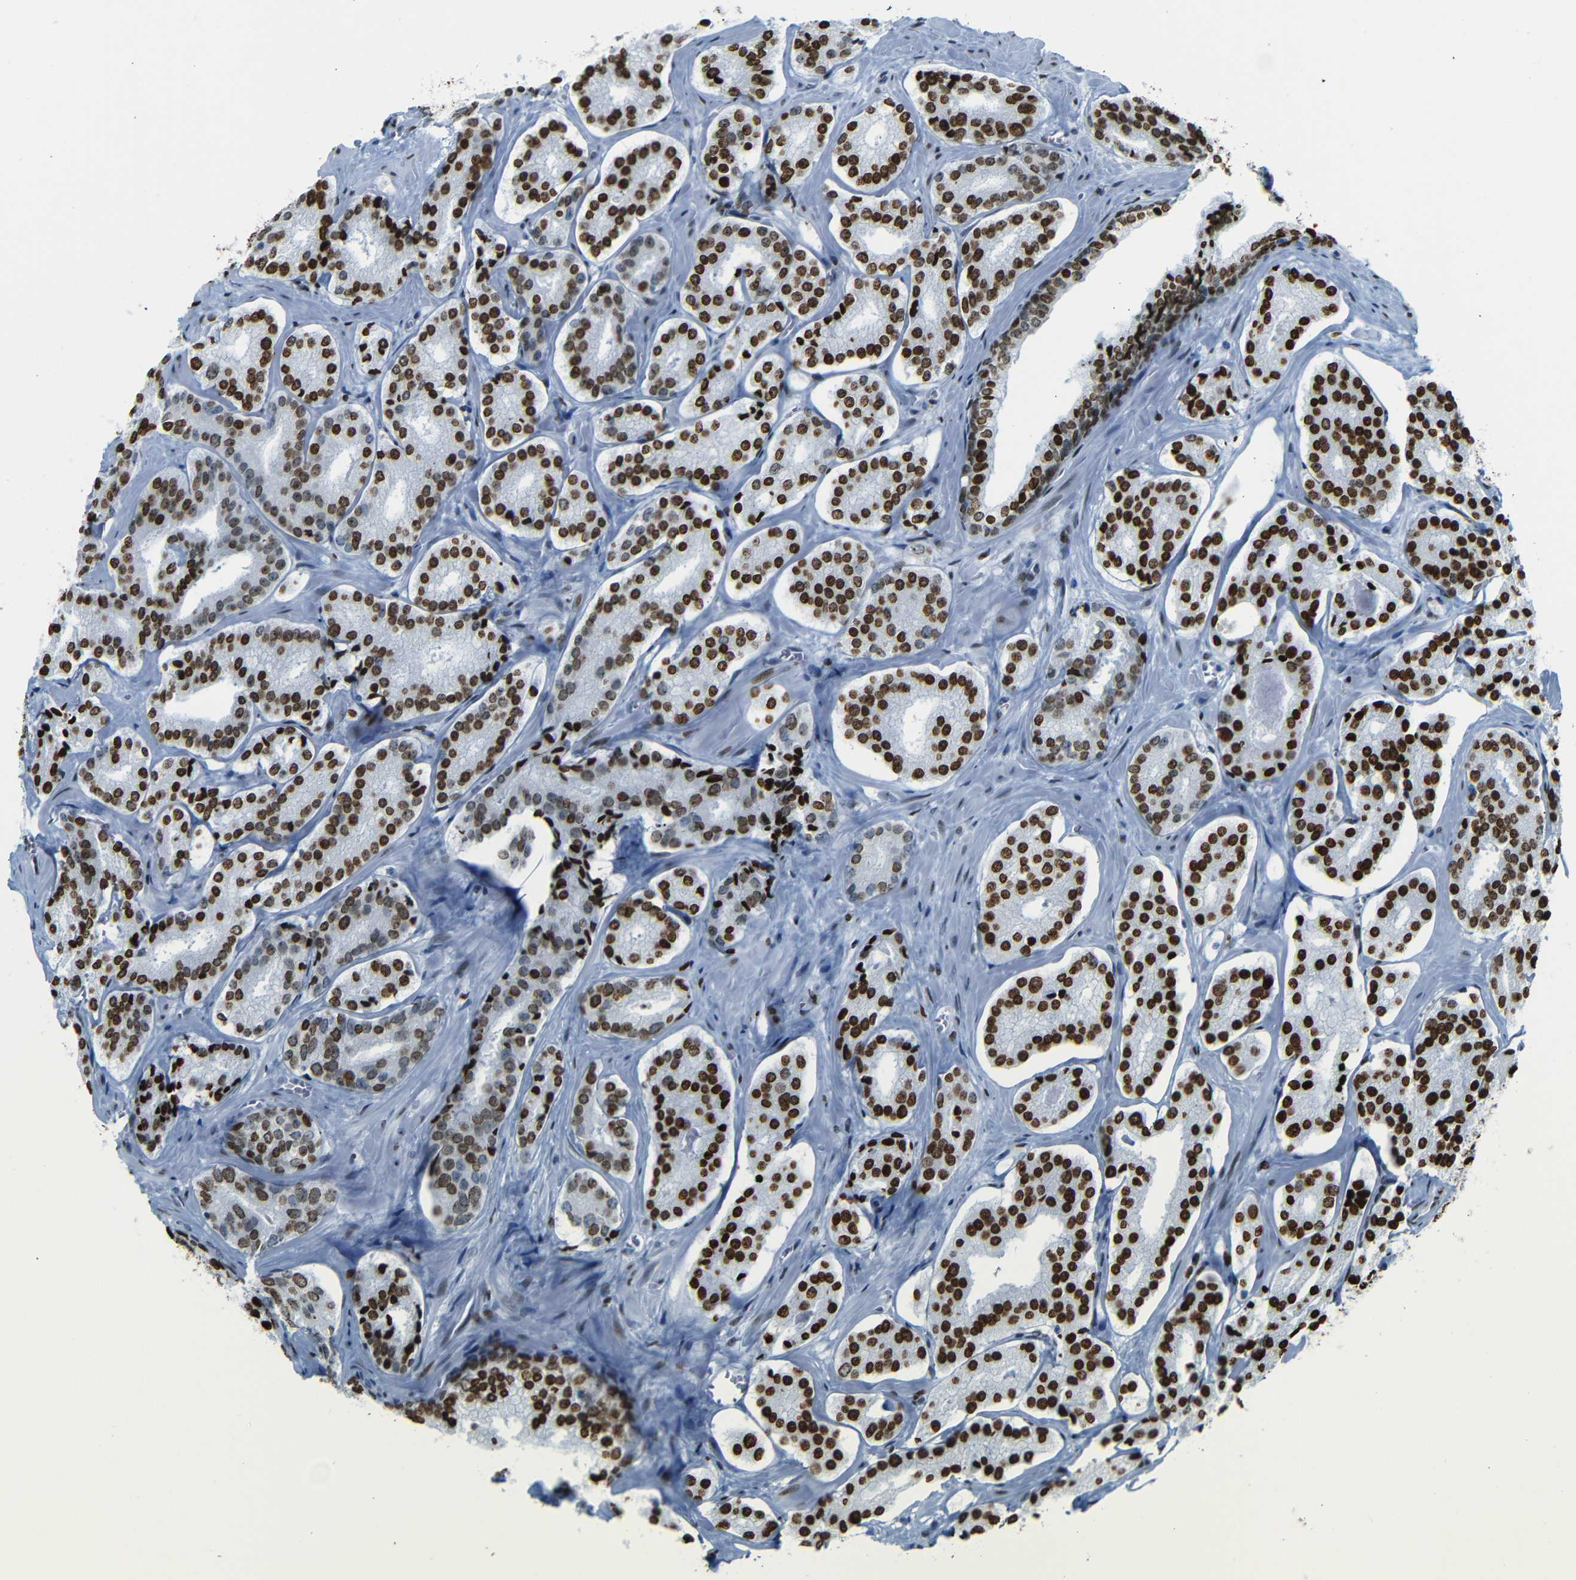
{"staining": {"intensity": "strong", "quantity": ">75%", "location": "nuclear"}, "tissue": "prostate cancer", "cell_type": "Tumor cells", "image_type": "cancer", "snomed": [{"axis": "morphology", "description": "Adenocarcinoma, High grade"}, {"axis": "topography", "description": "Prostate"}], "caption": "The photomicrograph displays immunohistochemical staining of prostate cancer. There is strong nuclear staining is present in approximately >75% of tumor cells. (brown staining indicates protein expression, while blue staining denotes nuclei).", "gene": "NPIPB15", "patient": {"sex": "male", "age": 60}}